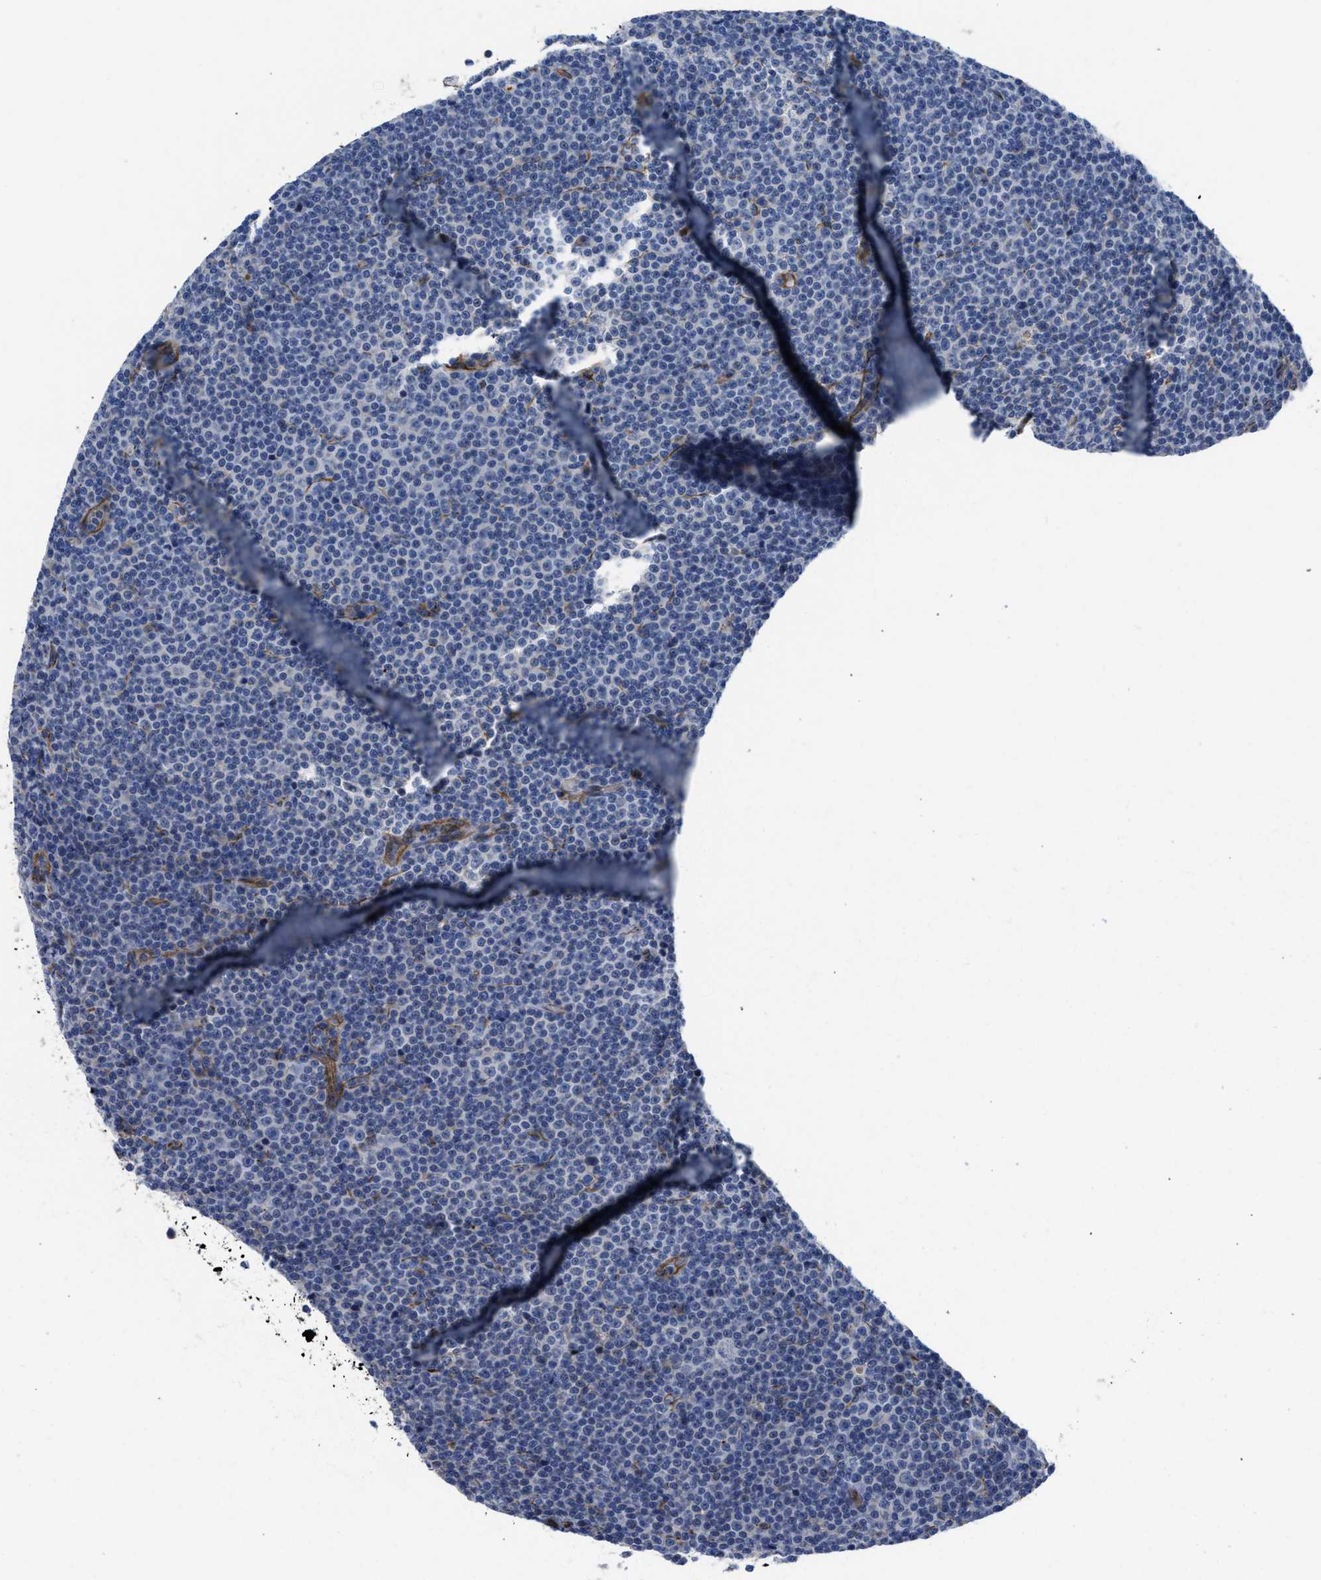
{"staining": {"intensity": "negative", "quantity": "none", "location": "none"}, "tissue": "lymphoma", "cell_type": "Tumor cells", "image_type": "cancer", "snomed": [{"axis": "morphology", "description": "Malignant lymphoma, non-Hodgkin's type, Low grade"}, {"axis": "topography", "description": "Lymph node"}], "caption": "This is an immunohistochemistry (IHC) histopathology image of low-grade malignant lymphoma, non-Hodgkin's type. There is no staining in tumor cells.", "gene": "HSPG2", "patient": {"sex": "female", "age": 67}}